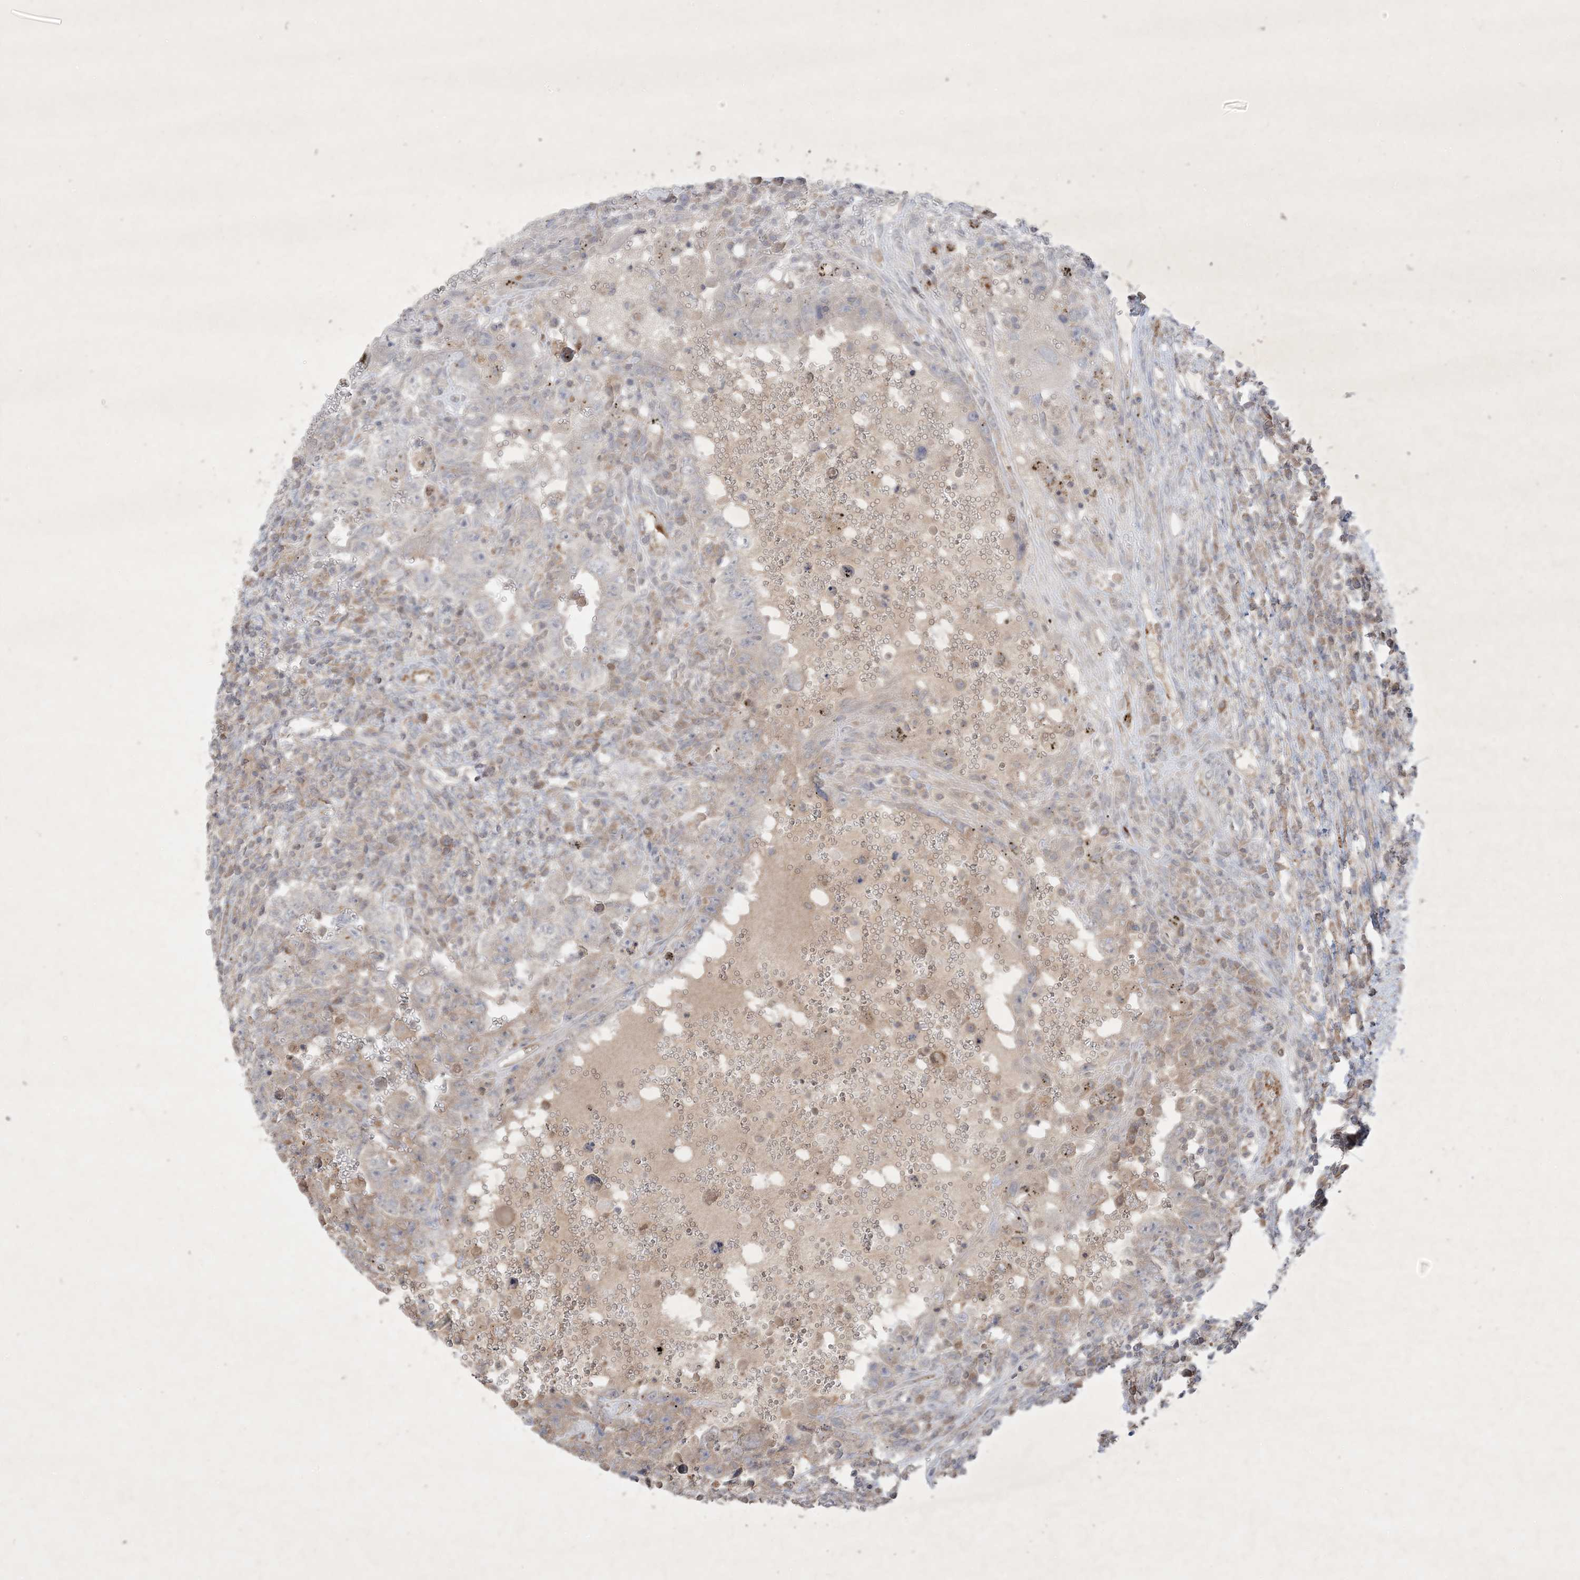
{"staining": {"intensity": "weak", "quantity": "<25%", "location": "cytoplasmic/membranous"}, "tissue": "testis cancer", "cell_type": "Tumor cells", "image_type": "cancer", "snomed": [{"axis": "morphology", "description": "Carcinoma, Embryonal, NOS"}, {"axis": "topography", "description": "Testis"}], "caption": "Embryonal carcinoma (testis) stained for a protein using immunohistochemistry (IHC) shows no staining tumor cells.", "gene": "PRSS36", "patient": {"sex": "male", "age": 26}}